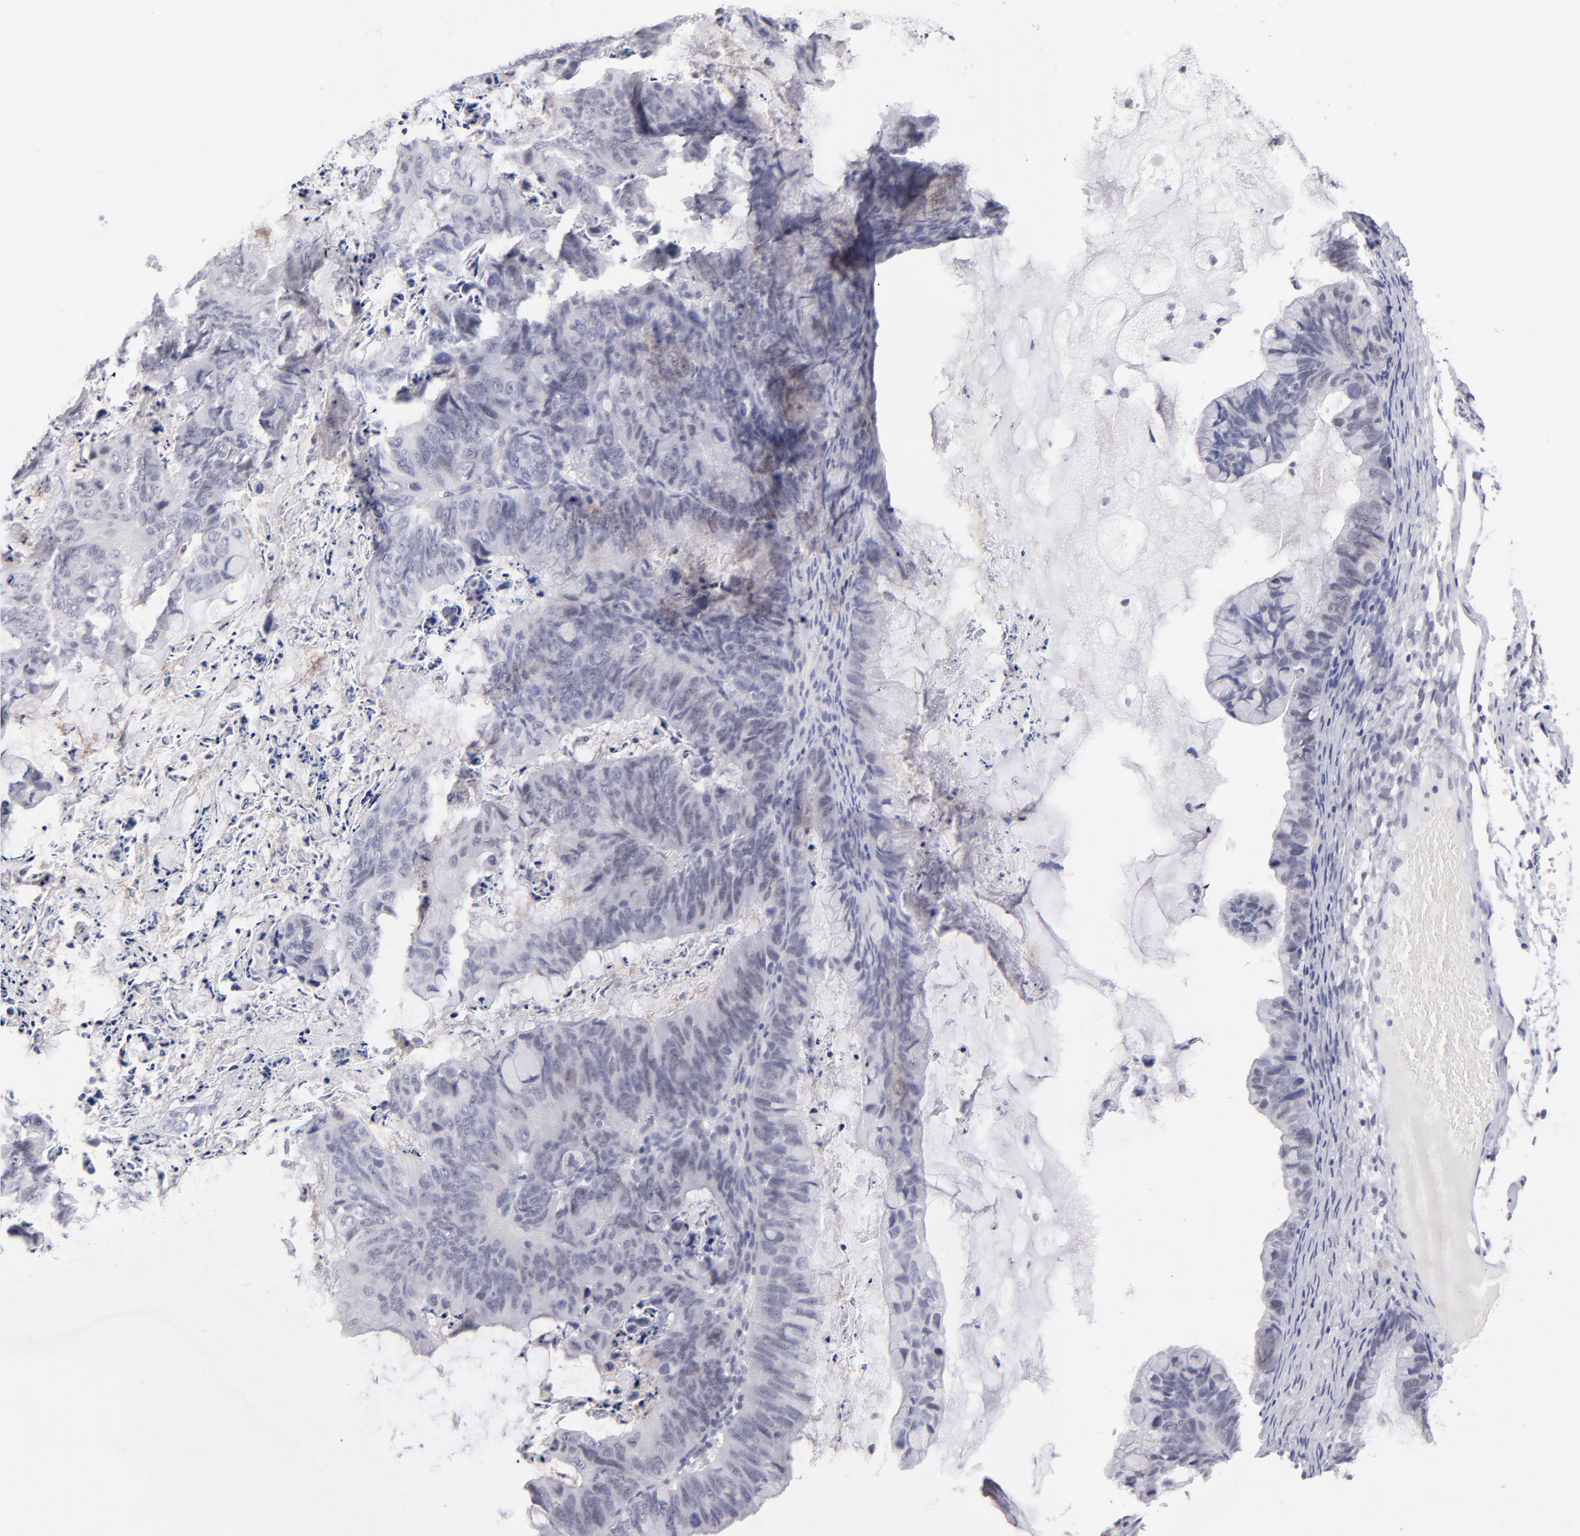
{"staining": {"intensity": "weak", "quantity": "25%-75%", "location": "nuclear"}, "tissue": "ovarian cancer", "cell_type": "Tumor cells", "image_type": "cancer", "snomed": [{"axis": "morphology", "description": "Cystadenocarcinoma, mucinous, NOS"}, {"axis": "topography", "description": "Ovary"}], "caption": "A high-resolution micrograph shows immunohistochemistry staining of ovarian cancer, which exhibits weak nuclear positivity in about 25%-75% of tumor cells. The staining was performed using DAB to visualize the protein expression in brown, while the nuclei were stained in blue with hematoxylin (Magnification: 20x).", "gene": "TEX11", "patient": {"sex": "female", "age": 36}}